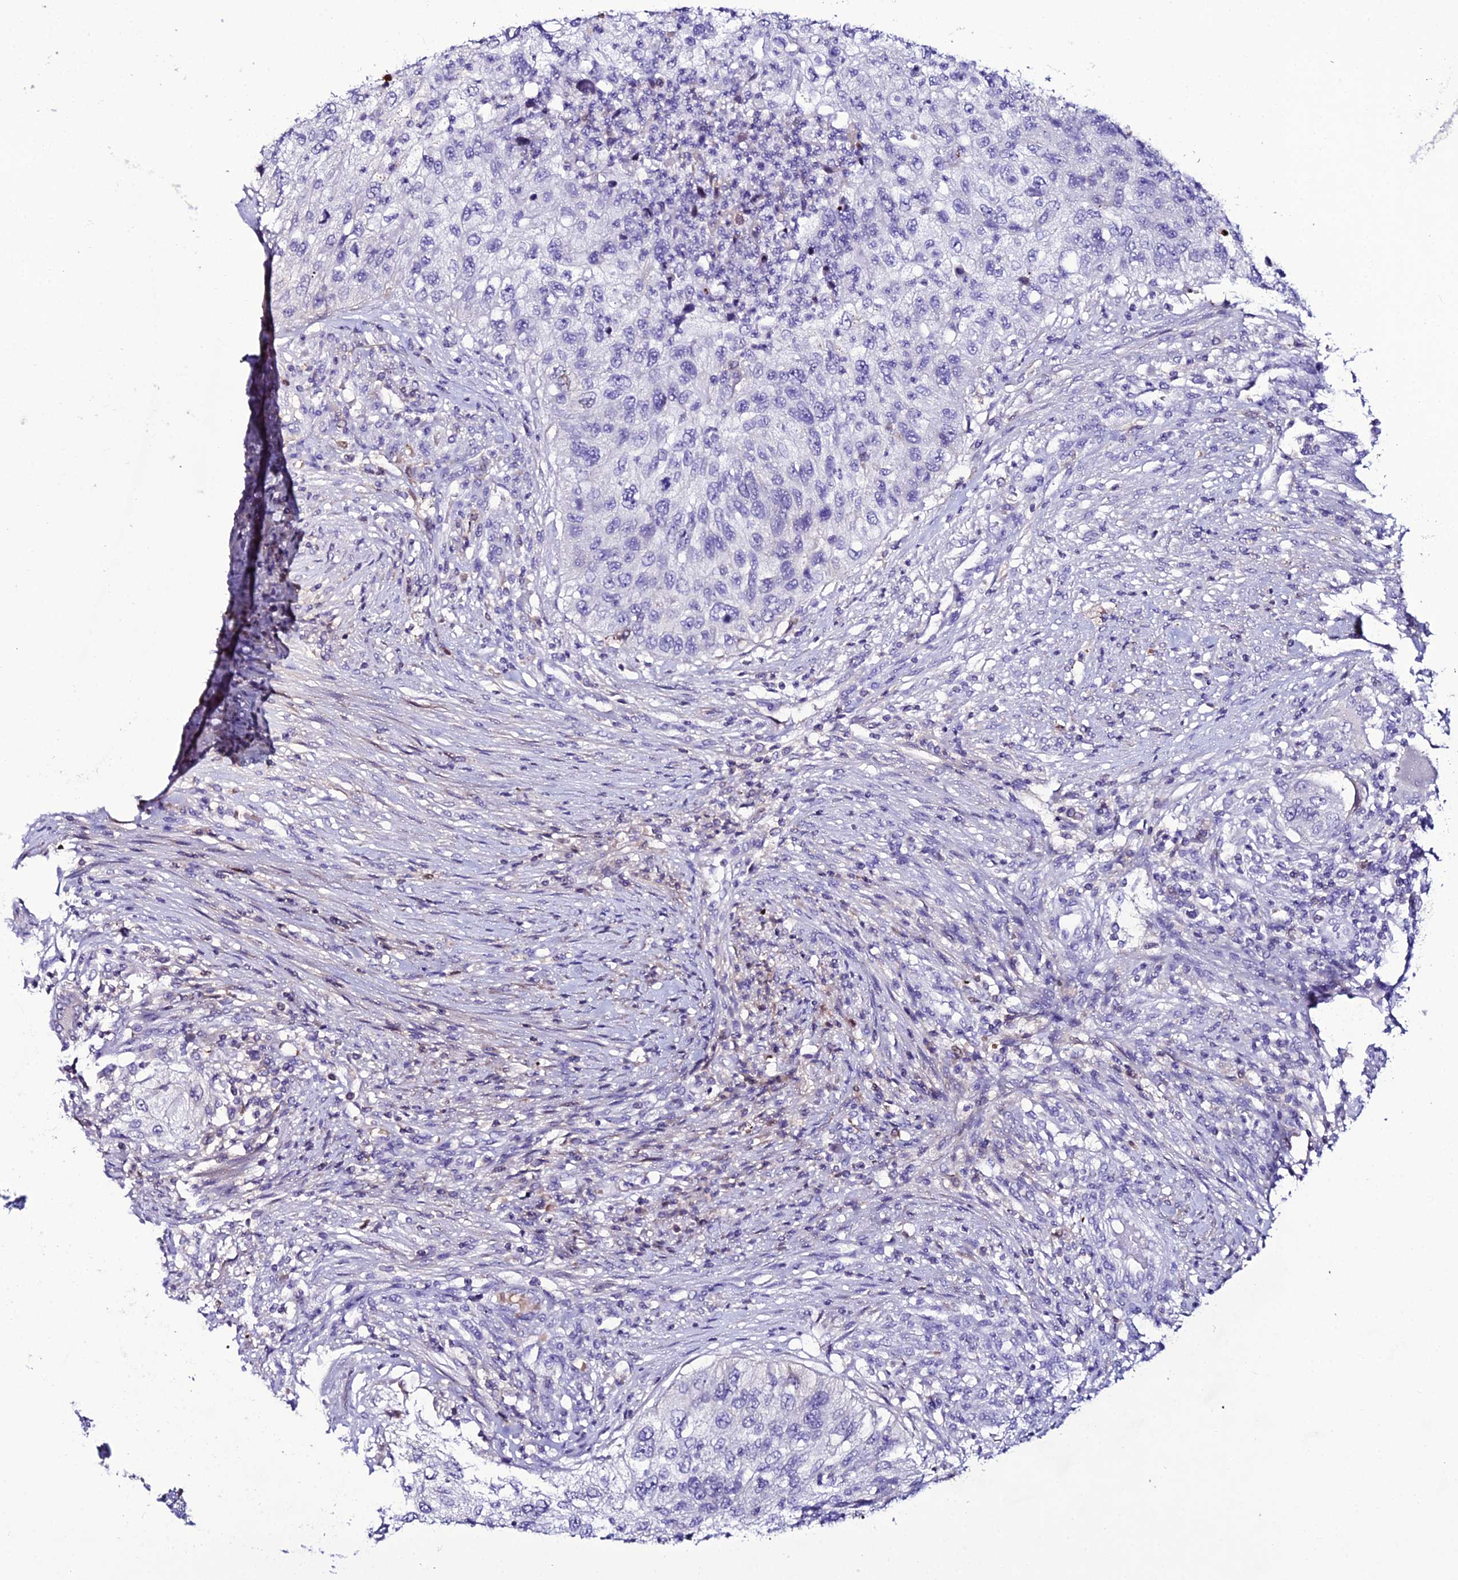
{"staining": {"intensity": "negative", "quantity": "none", "location": "none"}, "tissue": "urothelial cancer", "cell_type": "Tumor cells", "image_type": "cancer", "snomed": [{"axis": "morphology", "description": "Urothelial carcinoma, High grade"}, {"axis": "topography", "description": "Urinary bladder"}], "caption": "Human urothelial carcinoma (high-grade) stained for a protein using immunohistochemistry reveals no expression in tumor cells.", "gene": "DEFB132", "patient": {"sex": "female", "age": 60}}